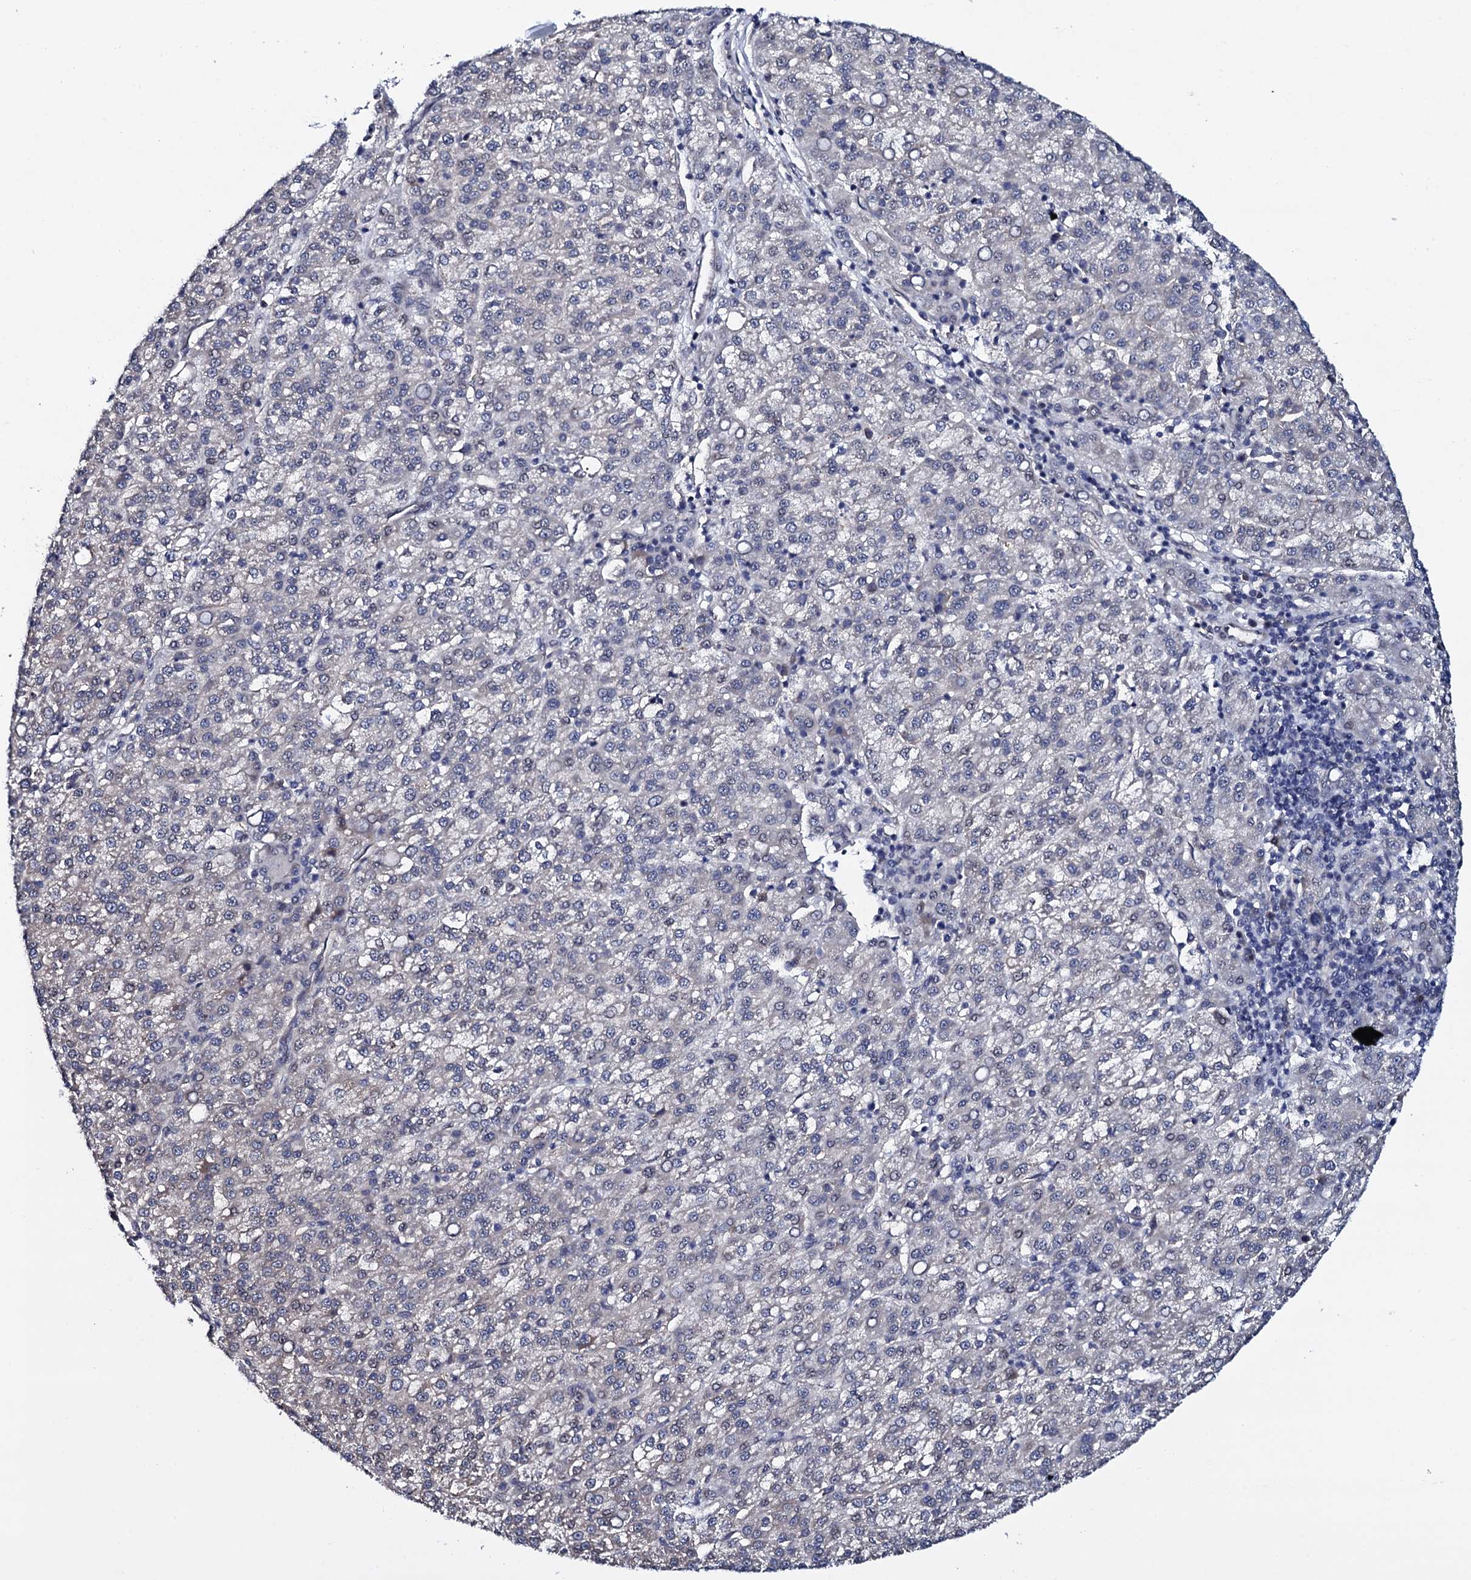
{"staining": {"intensity": "negative", "quantity": "none", "location": "none"}, "tissue": "liver cancer", "cell_type": "Tumor cells", "image_type": "cancer", "snomed": [{"axis": "morphology", "description": "Carcinoma, Hepatocellular, NOS"}, {"axis": "topography", "description": "Liver"}], "caption": "Micrograph shows no significant protein expression in tumor cells of hepatocellular carcinoma (liver).", "gene": "GAREM1", "patient": {"sex": "female", "age": 58}}